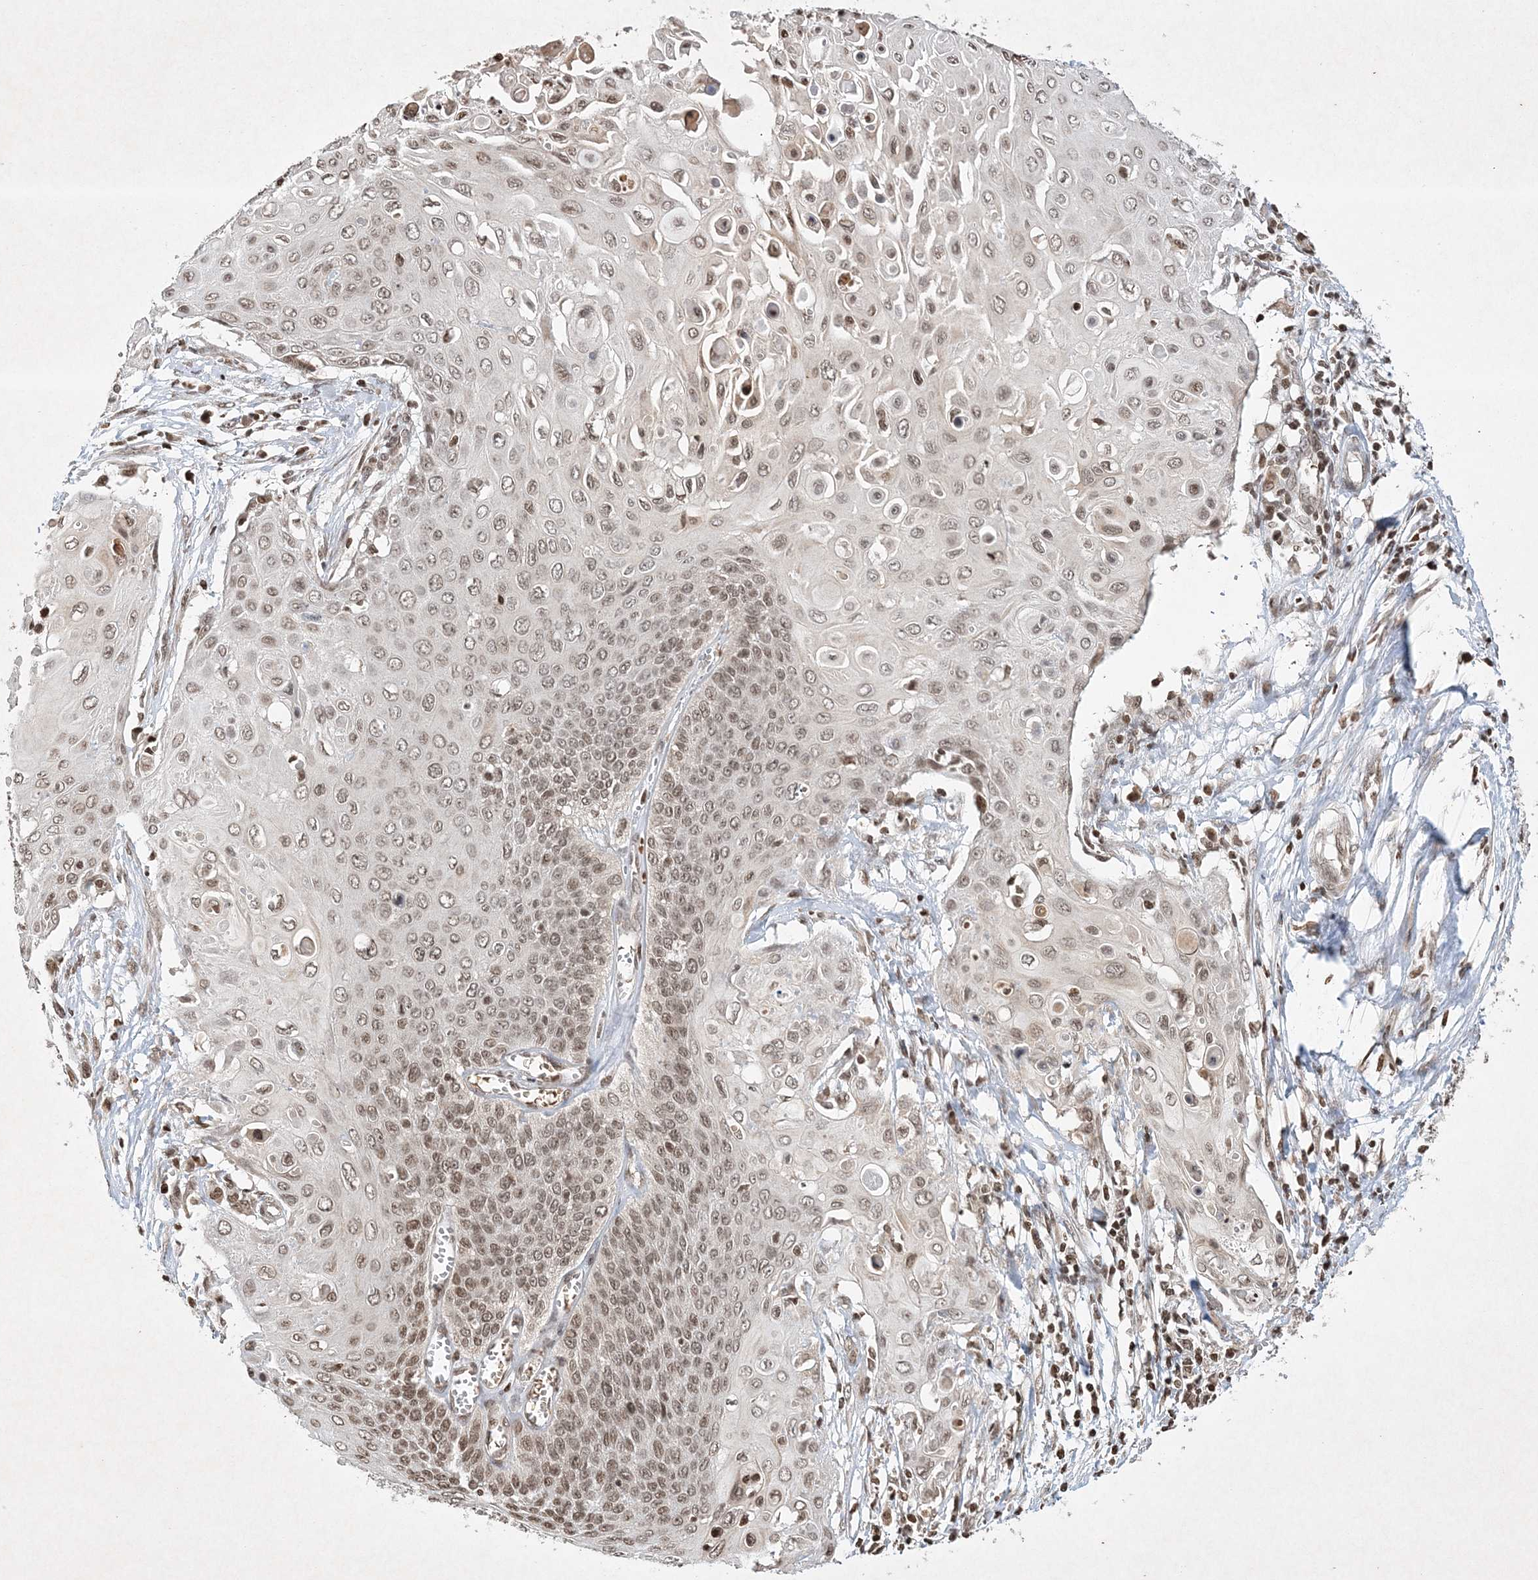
{"staining": {"intensity": "weak", "quantity": ">75%", "location": "nuclear"}, "tissue": "cervical cancer", "cell_type": "Tumor cells", "image_type": "cancer", "snomed": [{"axis": "morphology", "description": "Squamous cell carcinoma, NOS"}, {"axis": "topography", "description": "Cervix"}], "caption": "Protein staining of cervical cancer tissue displays weak nuclear expression in approximately >75% of tumor cells.", "gene": "NEDD9", "patient": {"sex": "female", "age": 39}}